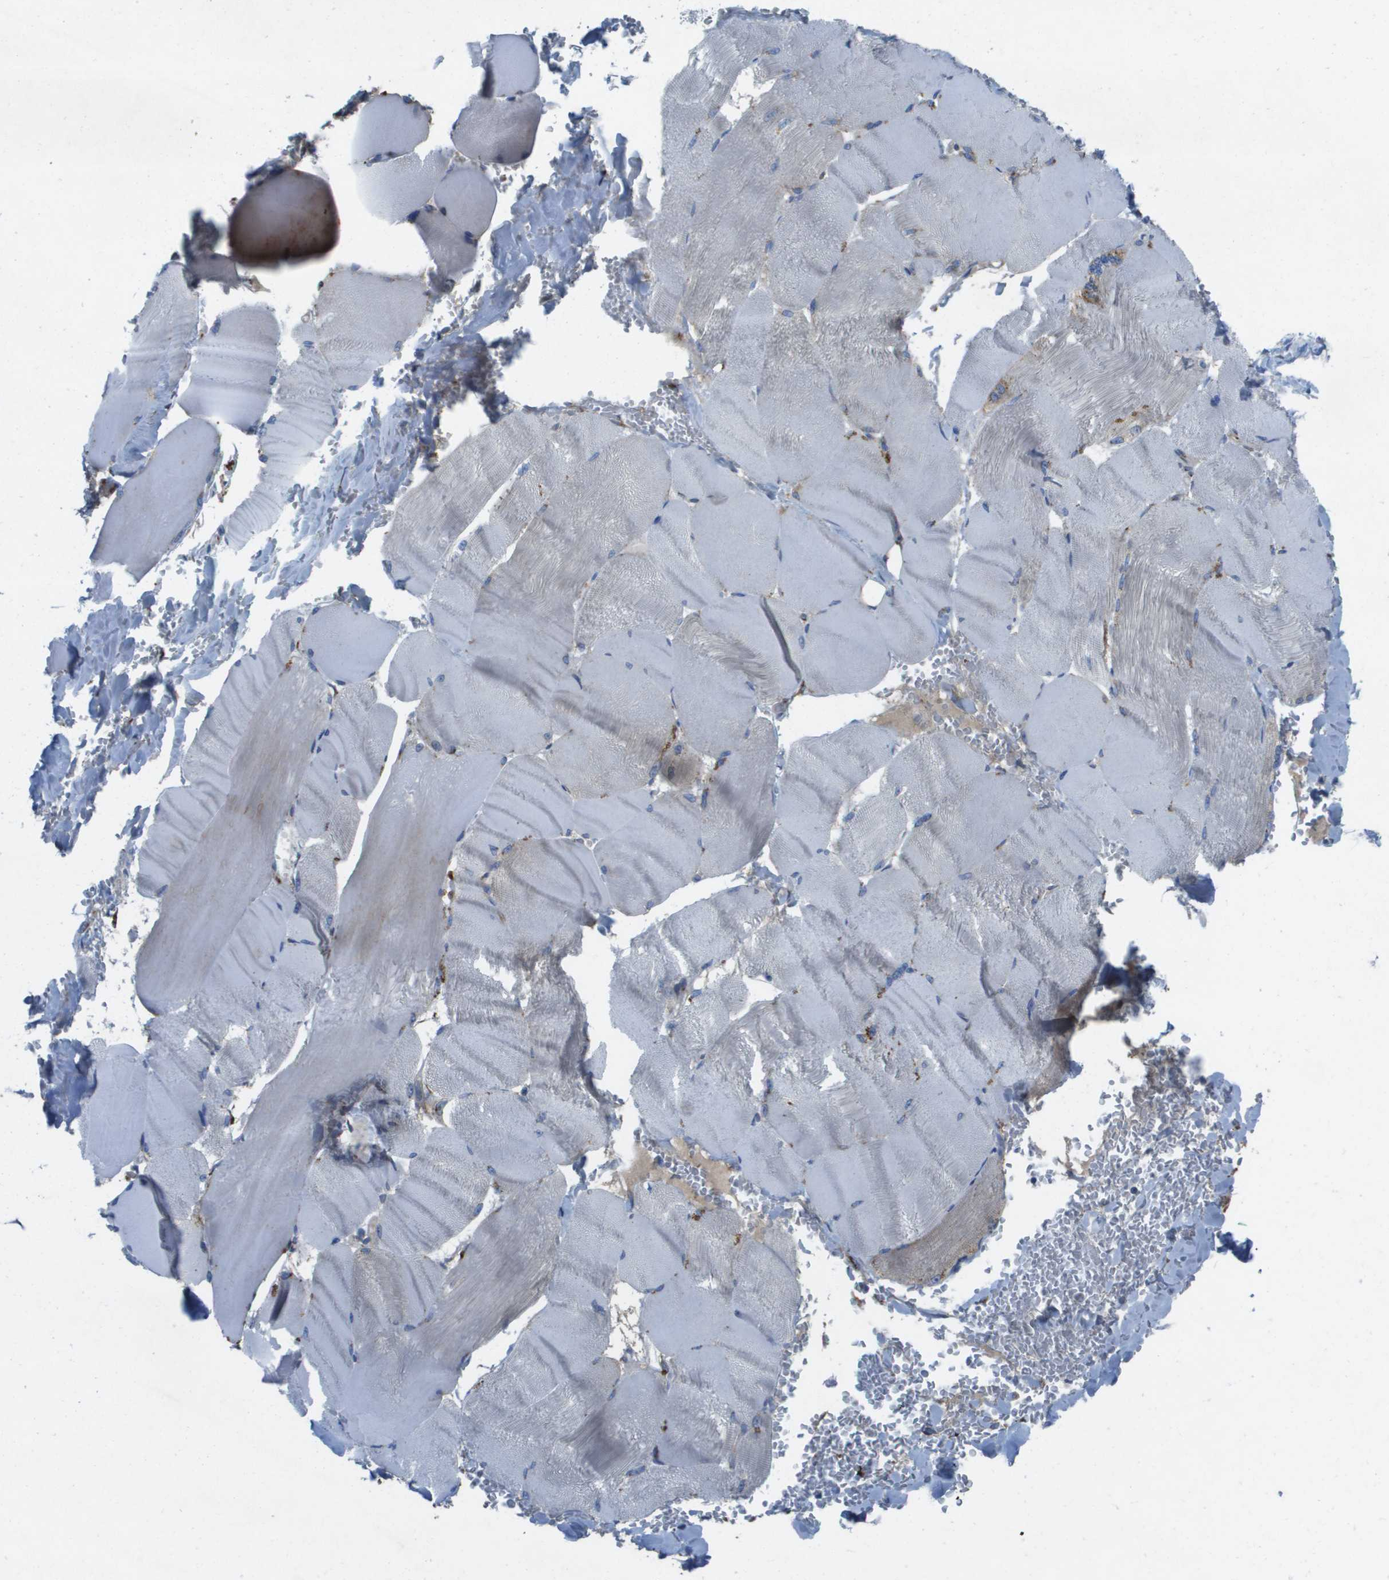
{"staining": {"intensity": "negative", "quantity": "none", "location": "none"}, "tissue": "skeletal muscle", "cell_type": "Myocytes", "image_type": "normal", "snomed": [{"axis": "morphology", "description": "Normal tissue, NOS"}, {"axis": "topography", "description": "Skin"}, {"axis": "topography", "description": "Skeletal muscle"}], "caption": "Protein analysis of benign skeletal muscle reveals no significant positivity in myocytes.", "gene": "QSOX2", "patient": {"sex": "male", "age": 83}}